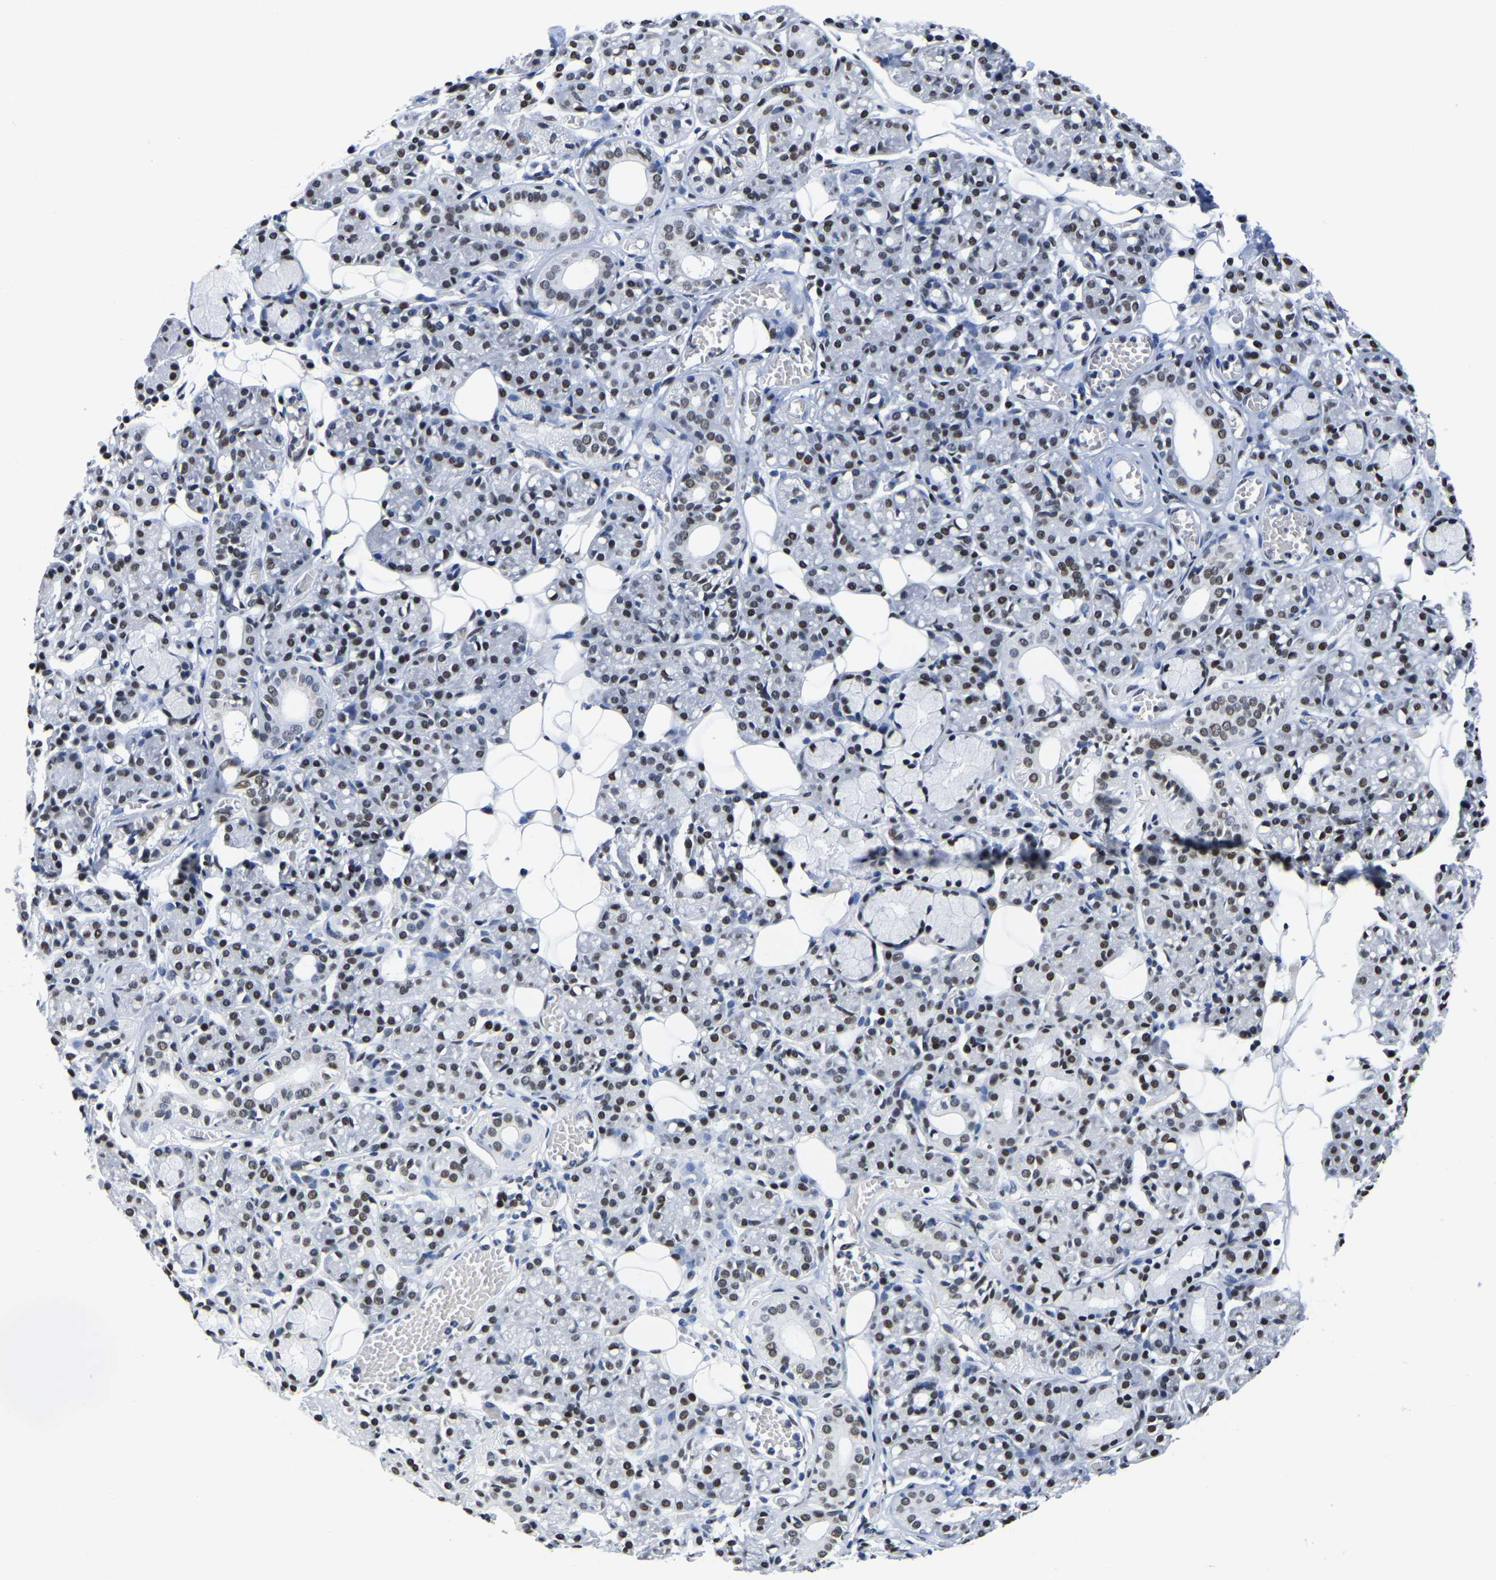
{"staining": {"intensity": "moderate", "quantity": ">75%", "location": "nuclear"}, "tissue": "salivary gland", "cell_type": "Glandular cells", "image_type": "normal", "snomed": [{"axis": "morphology", "description": "Normal tissue, NOS"}, {"axis": "topography", "description": "Salivary gland"}], "caption": "An image of salivary gland stained for a protein demonstrates moderate nuclear brown staining in glandular cells.", "gene": "UBA1", "patient": {"sex": "male", "age": 63}}